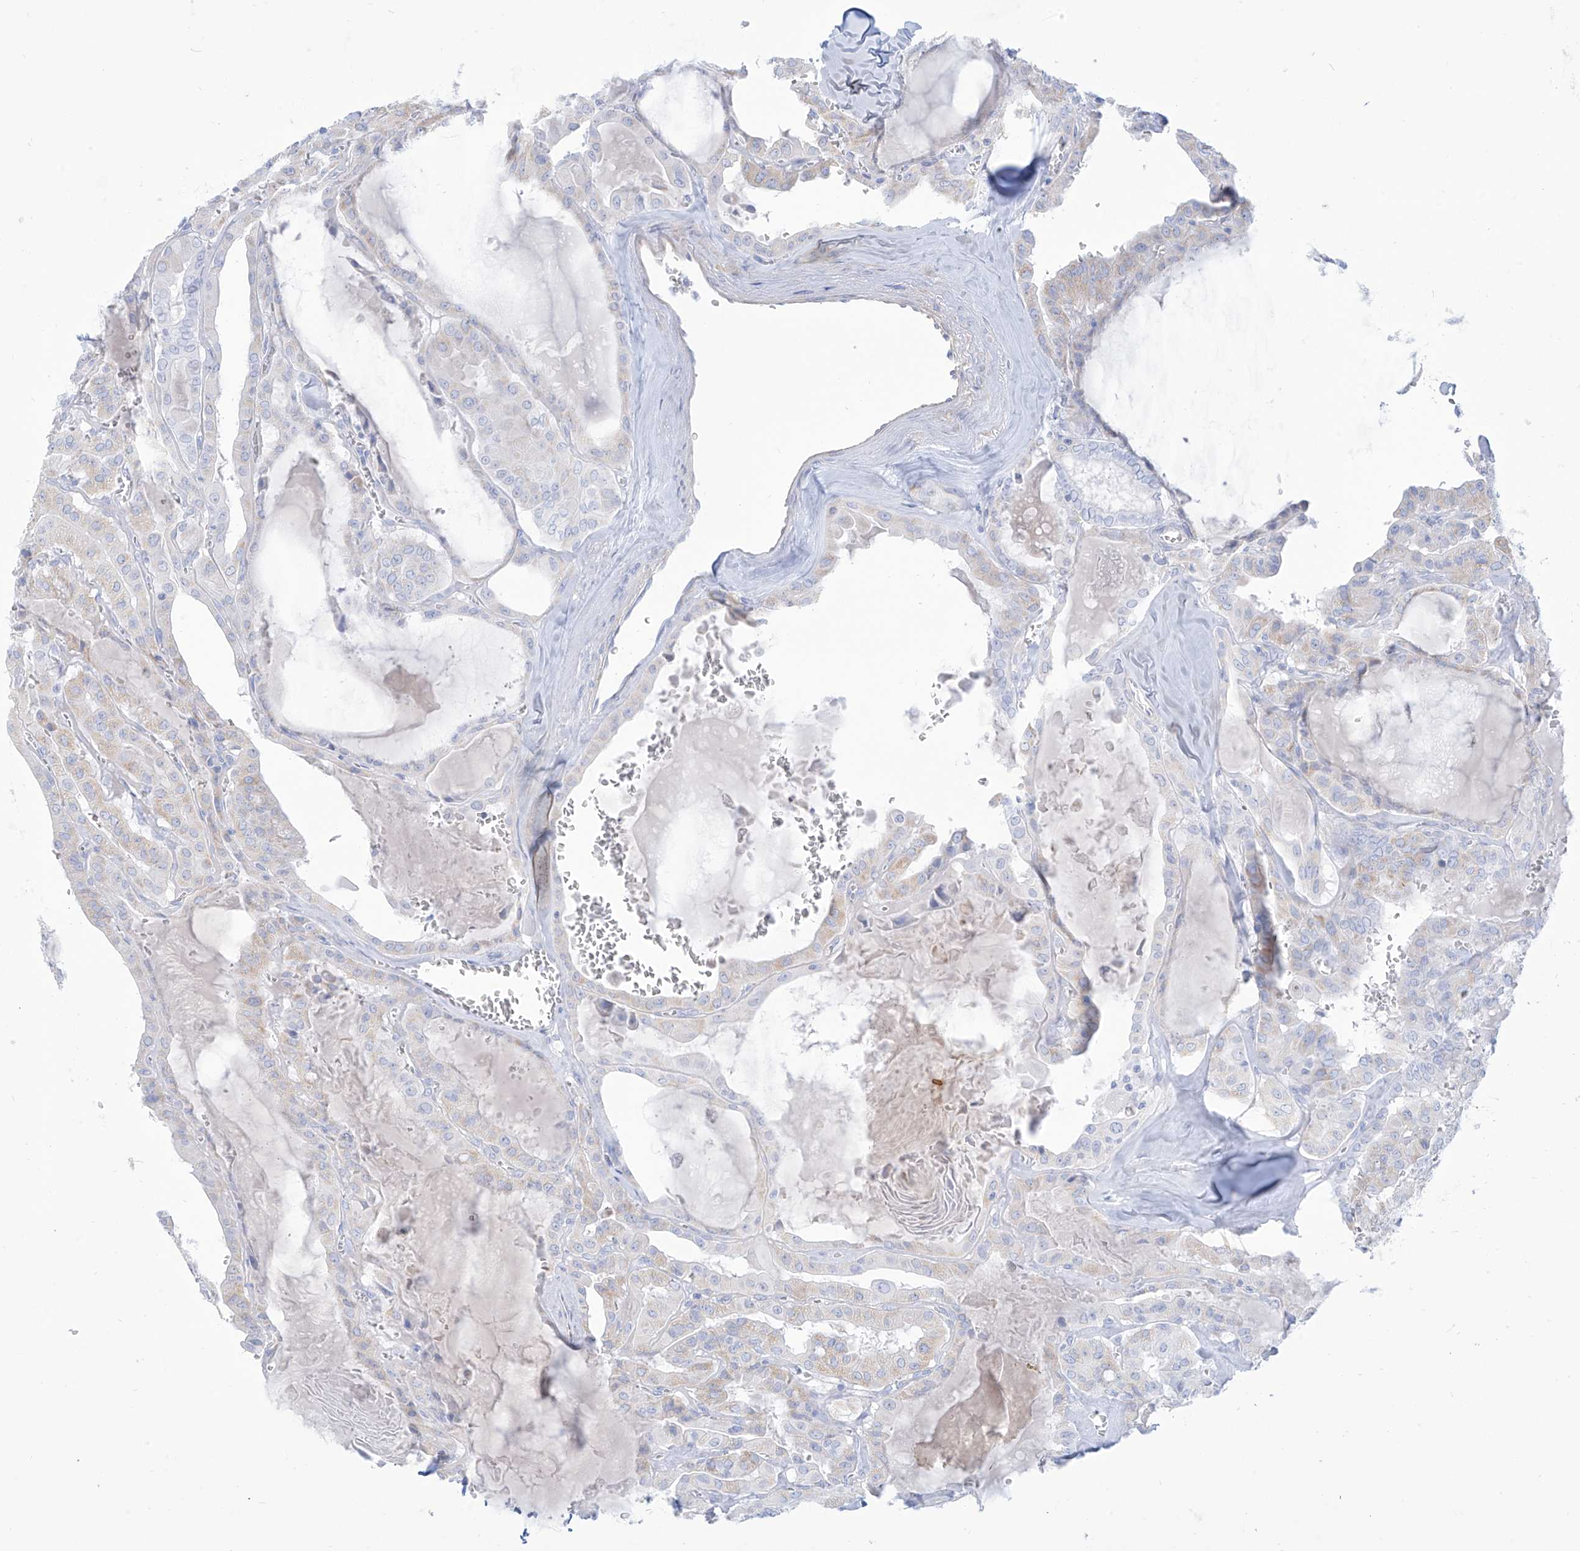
{"staining": {"intensity": "weak", "quantity": "<25%", "location": "cytoplasmic/membranous"}, "tissue": "thyroid cancer", "cell_type": "Tumor cells", "image_type": "cancer", "snomed": [{"axis": "morphology", "description": "Papillary adenocarcinoma, NOS"}, {"axis": "topography", "description": "Thyroid gland"}], "caption": "Immunohistochemistry of thyroid cancer (papillary adenocarcinoma) reveals no staining in tumor cells.", "gene": "SLC26A3", "patient": {"sex": "male", "age": 52}}